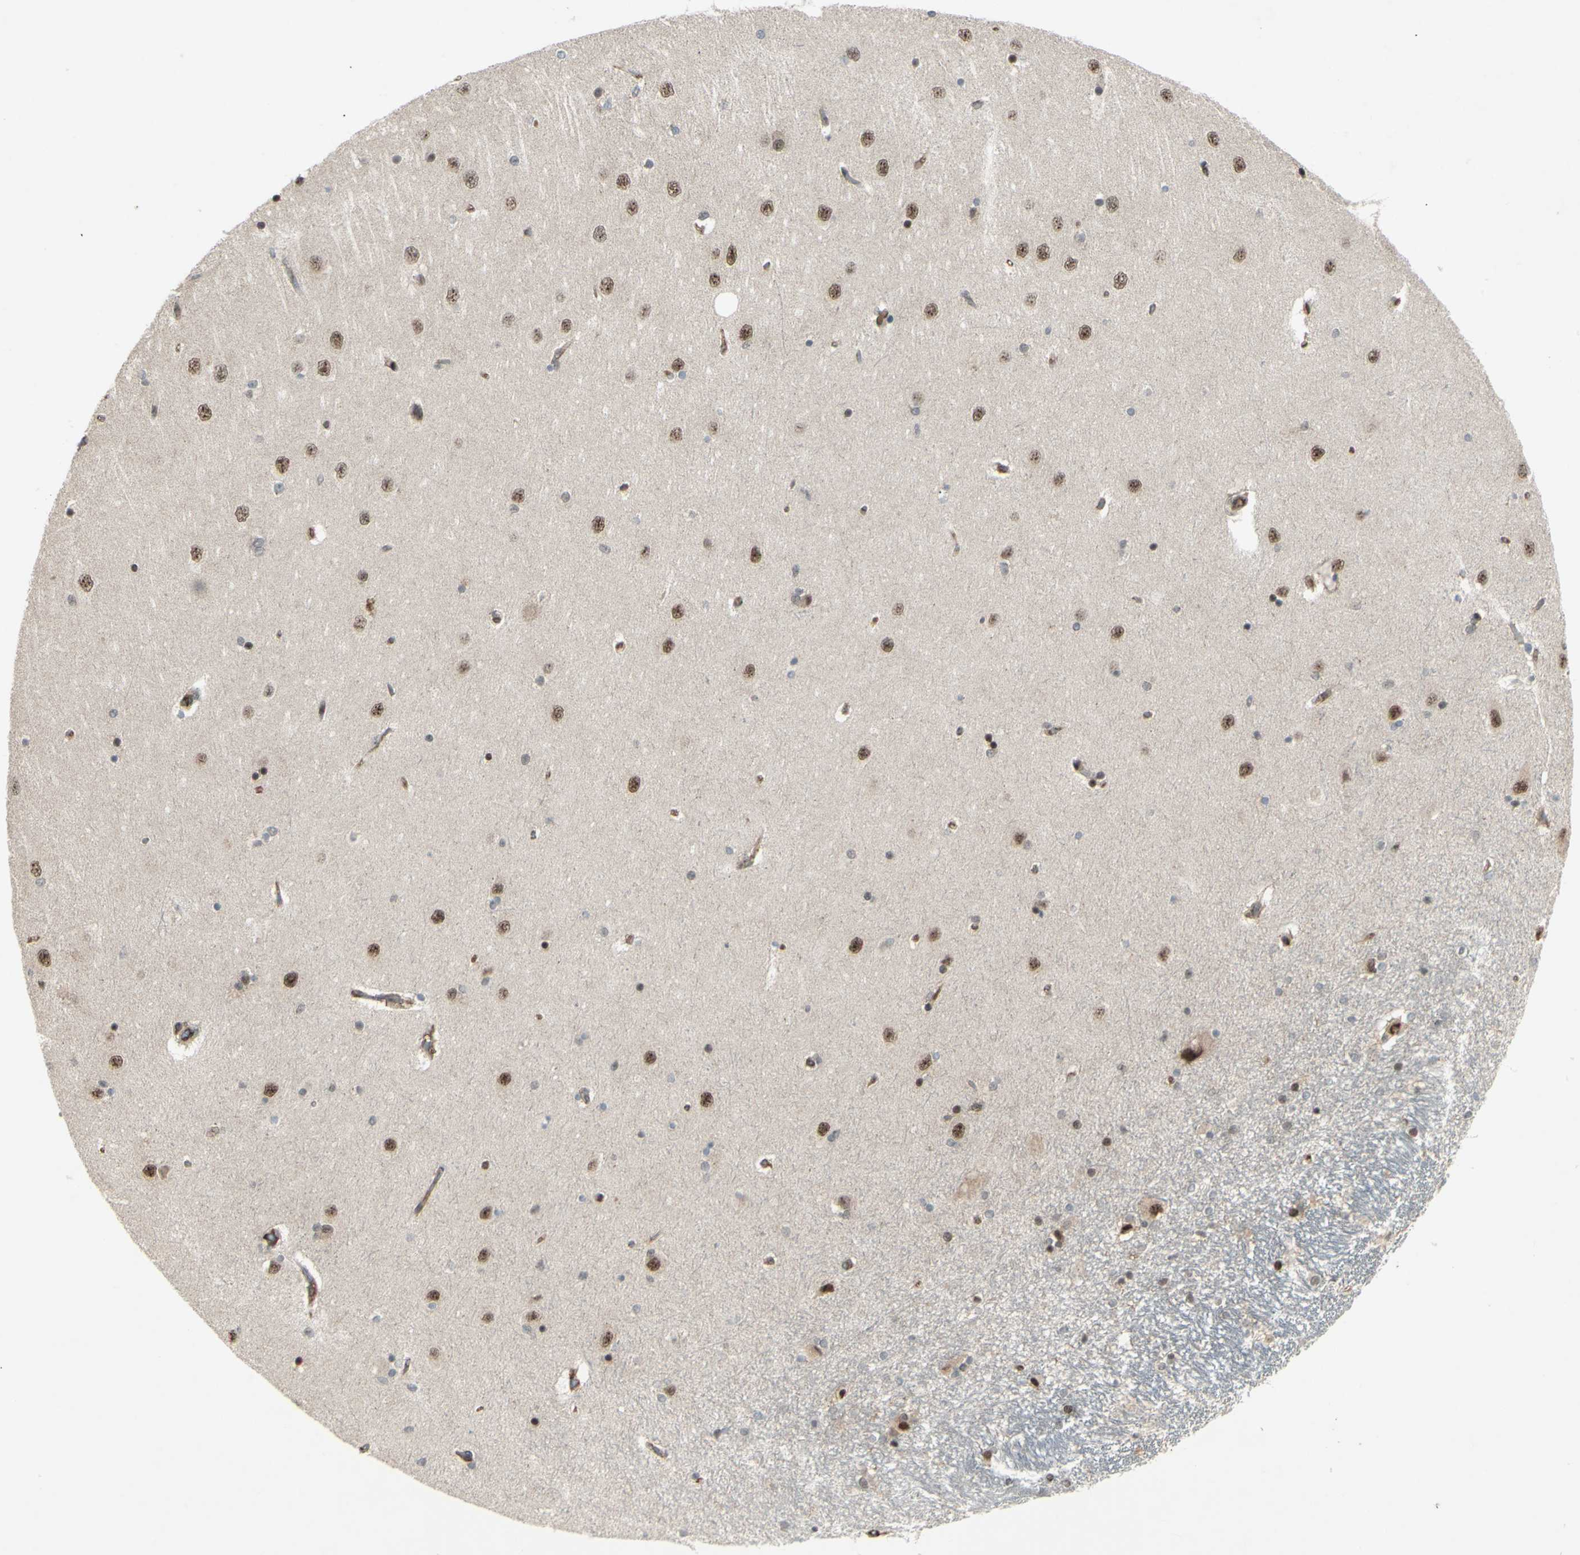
{"staining": {"intensity": "weak", "quantity": "<25%", "location": "cytoplasmic/membranous,nuclear"}, "tissue": "hippocampus", "cell_type": "Glial cells", "image_type": "normal", "snomed": [{"axis": "morphology", "description": "Normal tissue, NOS"}, {"axis": "topography", "description": "Hippocampus"}], "caption": "DAB immunohistochemical staining of unremarkable hippocampus reveals no significant expression in glial cells.", "gene": "SNW1", "patient": {"sex": "female", "age": 54}}